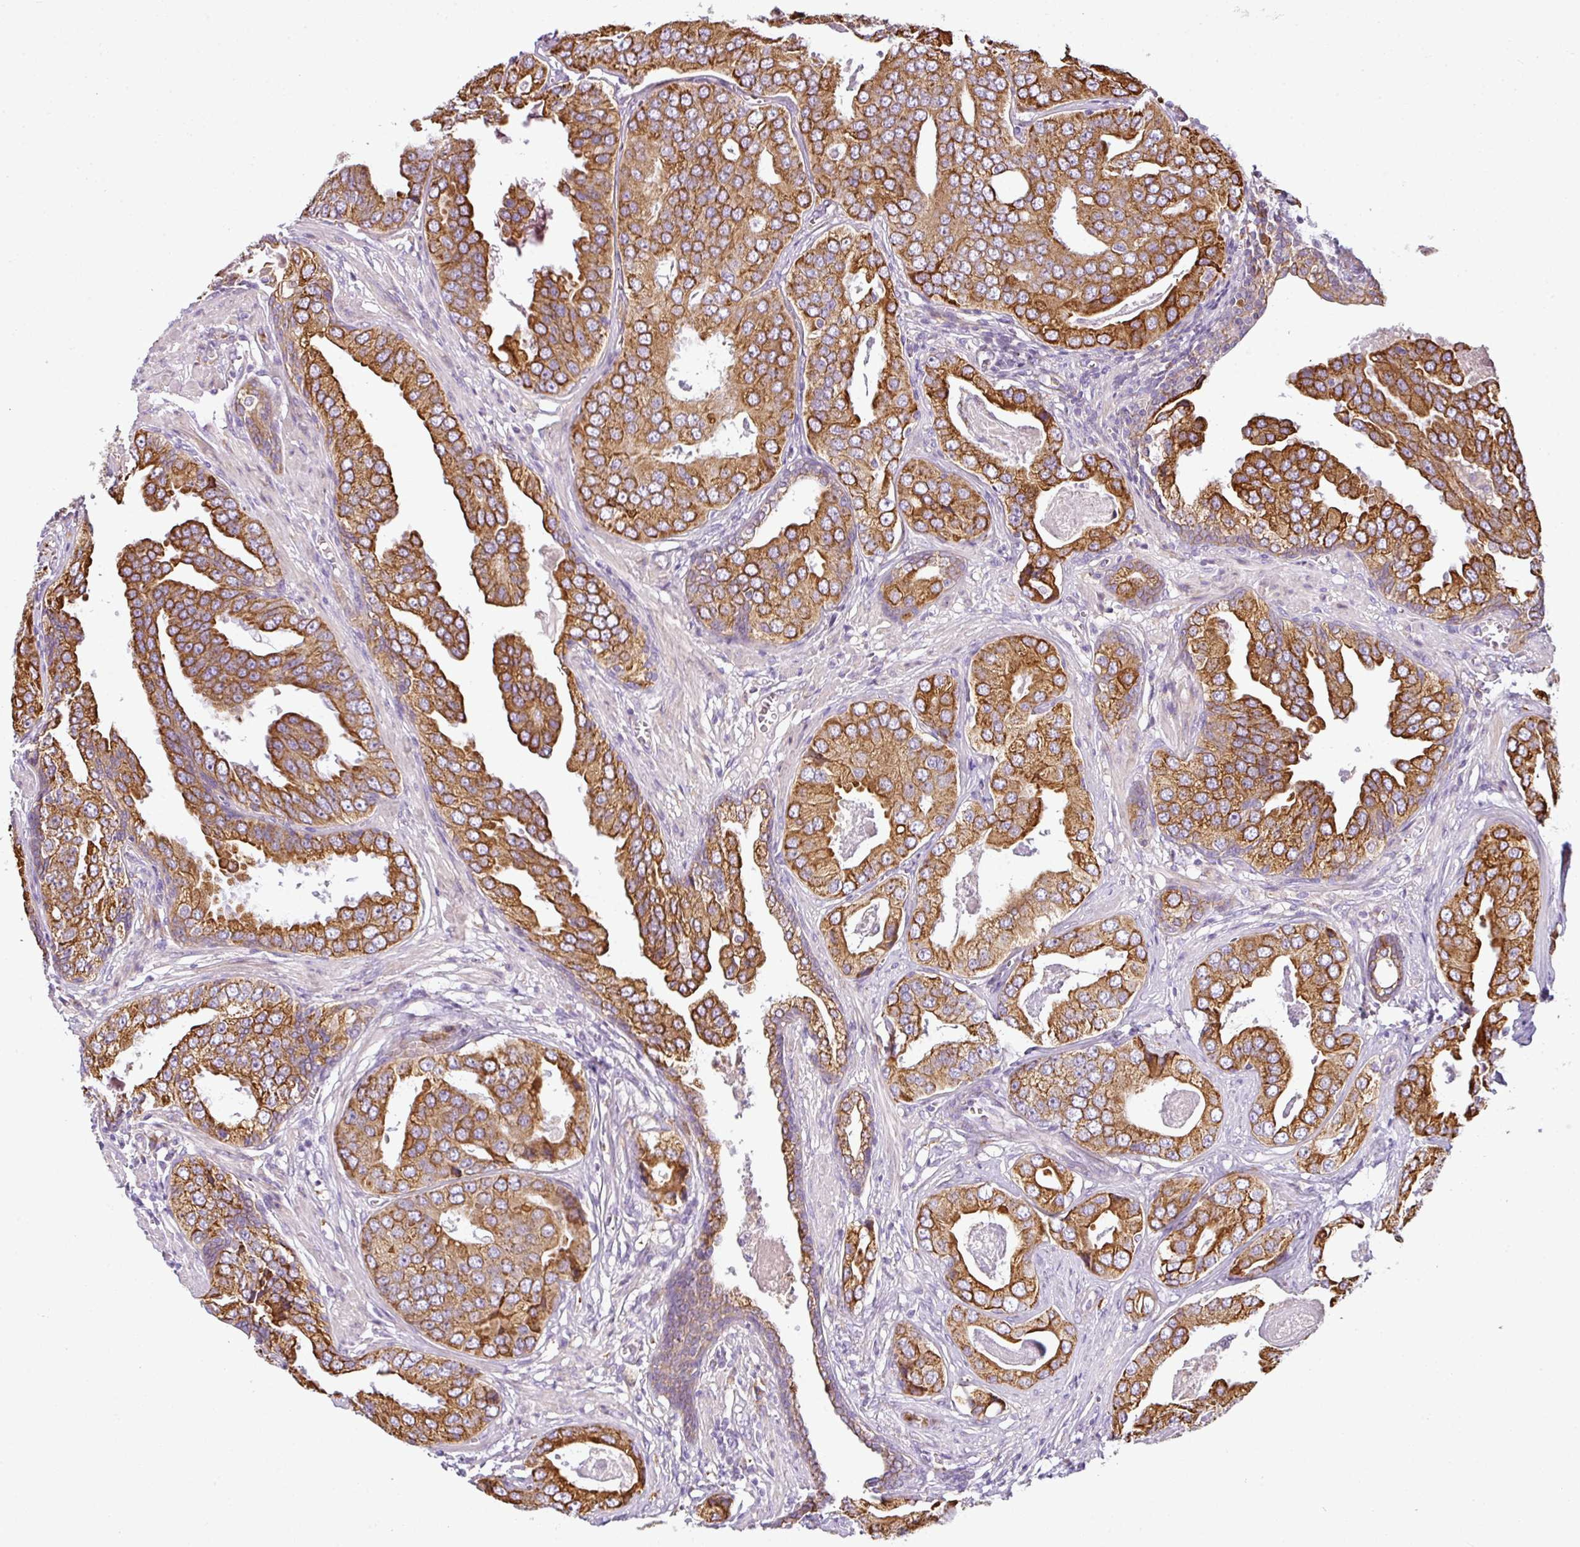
{"staining": {"intensity": "strong", "quantity": ">75%", "location": "cytoplasmic/membranous"}, "tissue": "prostate cancer", "cell_type": "Tumor cells", "image_type": "cancer", "snomed": [{"axis": "morphology", "description": "Adenocarcinoma, High grade"}, {"axis": "topography", "description": "Prostate"}], "caption": "Prostate cancer (adenocarcinoma (high-grade)) stained with a brown dye shows strong cytoplasmic/membranous positive expression in approximately >75% of tumor cells.", "gene": "ANKRD18A", "patient": {"sex": "male", "age": 71}}